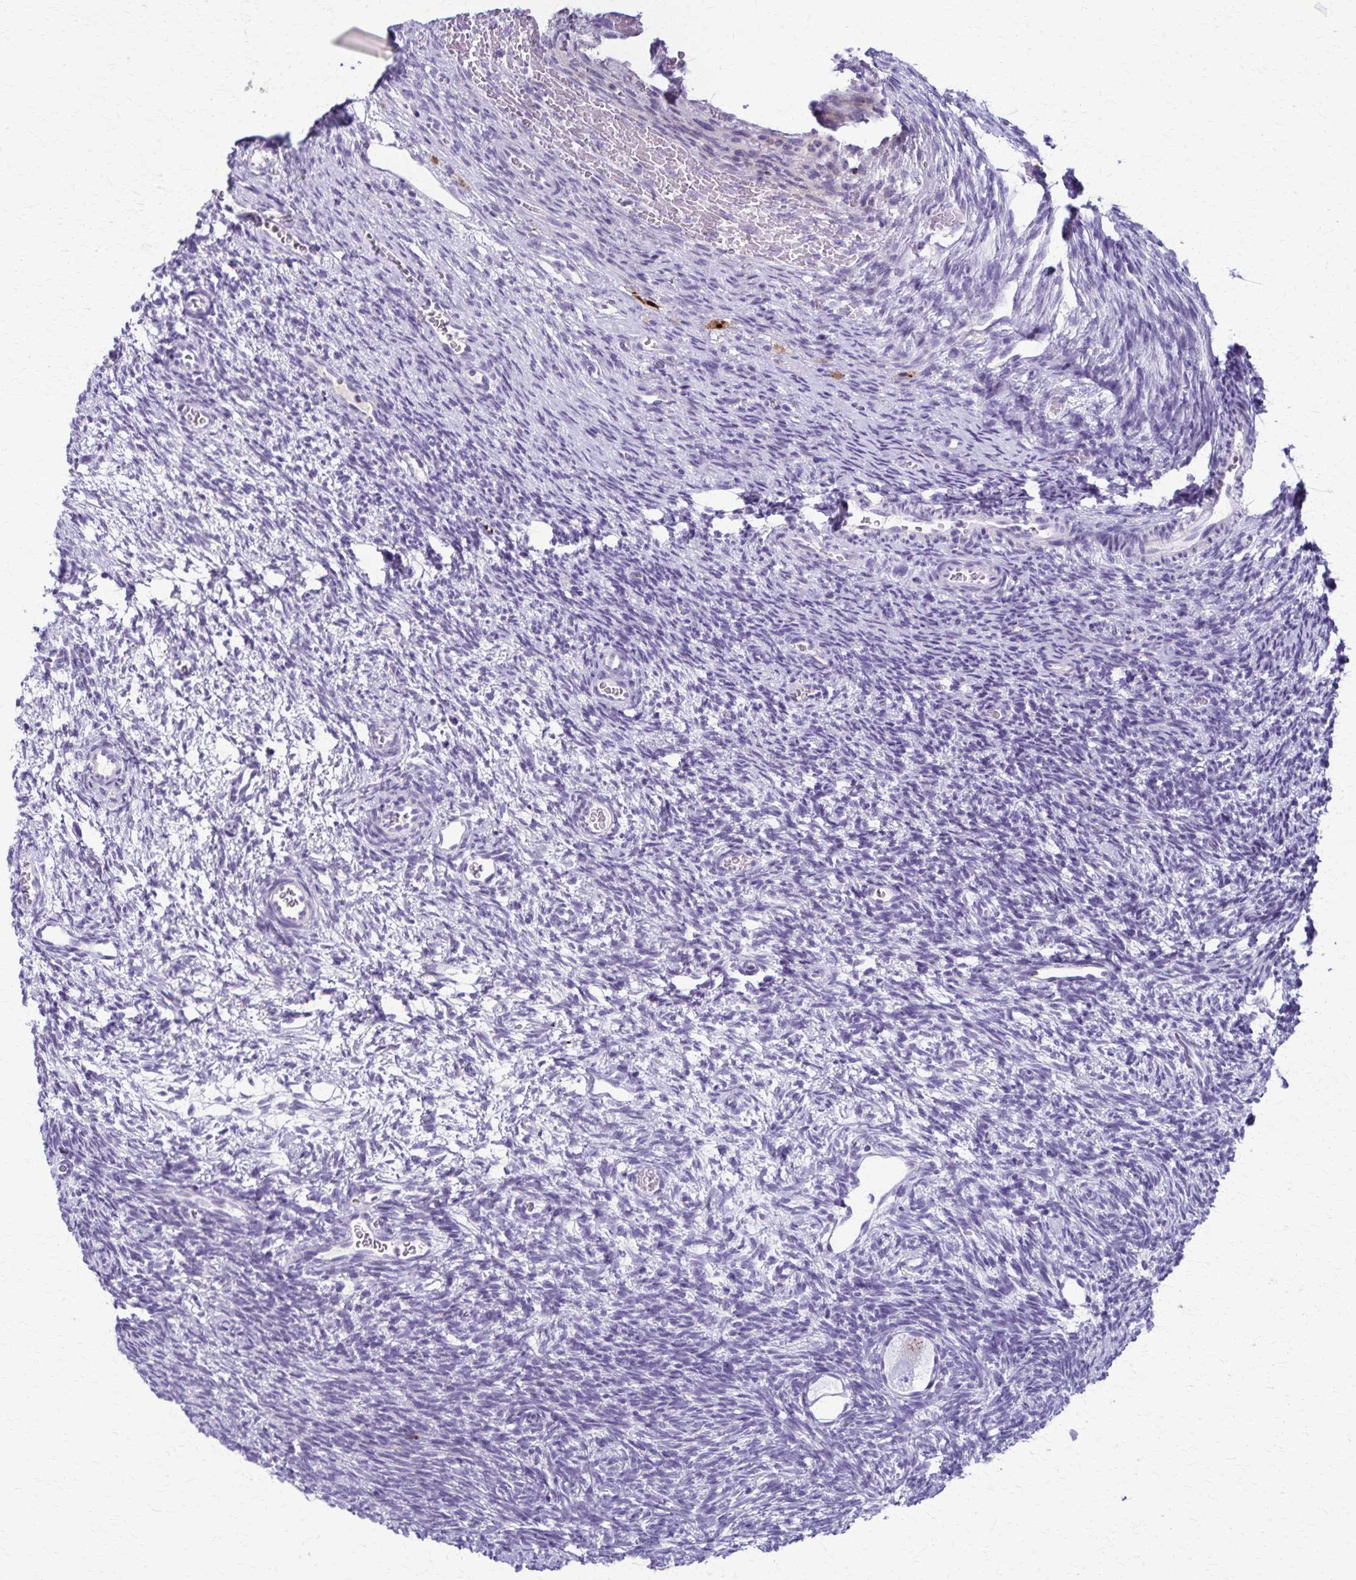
{"staining": {"intensity": "negative", "quantity": "none", "location": "none"}, "tissue": "ovary", "cell_type": "Follicle cells", "image_type": "normal", "snomed": [{"axis": "morphology", "description": "Normal tissue, NOS"}, {"axis": "topography", "description": "Ovary"}], "caption": "Immunohistochemical staining of unremarkable ovary demonstrates no significant expression in follicle cells. (DAB immunohistochemistry visualized using brightfield microscopy, high magnification).", "gene": "TMEM60", "patient": {"sex": "female", "age": 34}}